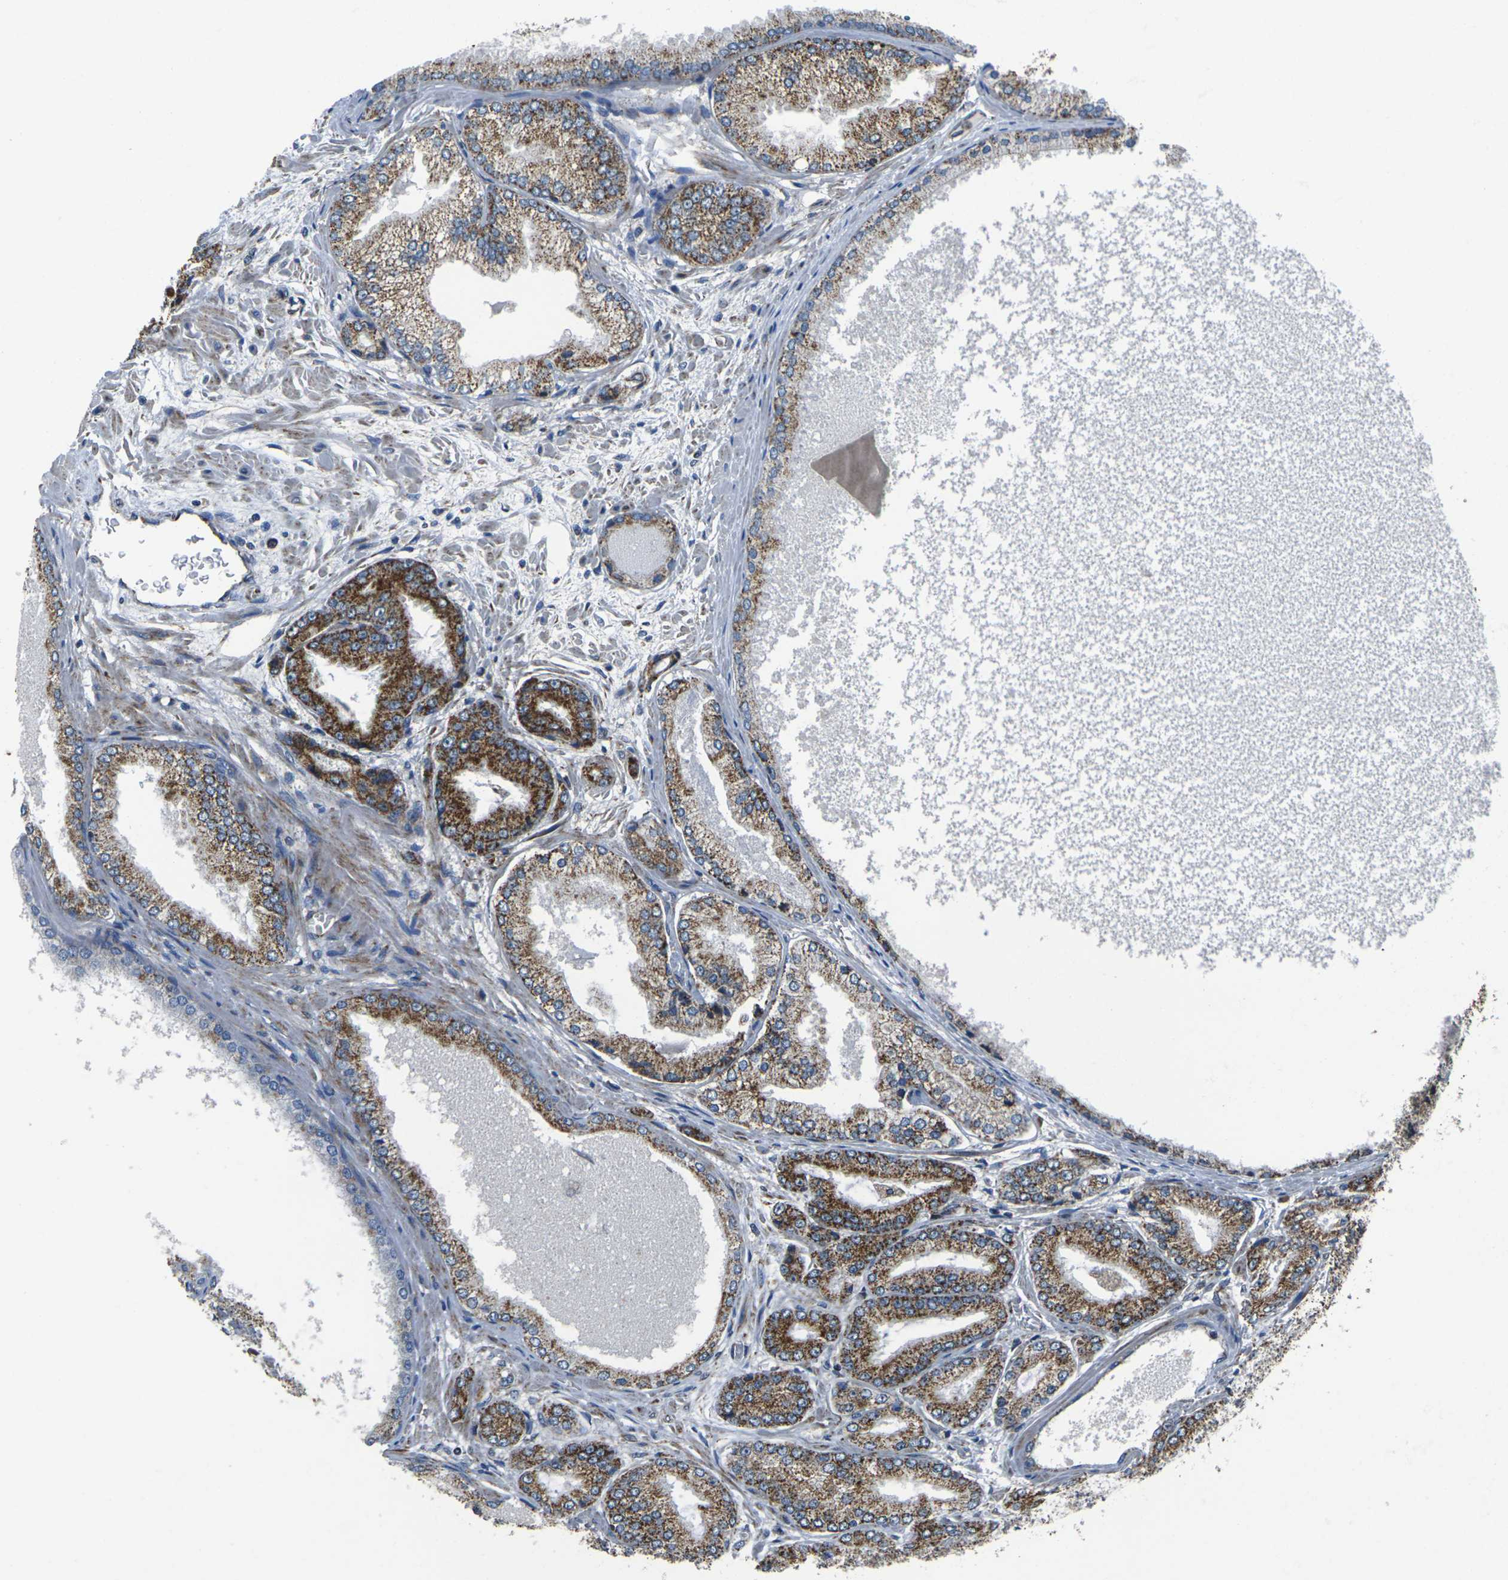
{"staining": {"intensity": "moderate", "quantity": ">75%", "location": "cytoplasmic/membranous"}, "tissue": "prostate cancer", "cell_type": "Tumor cells", "image_type": "cancer", "snomed": [{"axis": "morphology", "description": "Adenocarcinoma, High grade"}, {"axis": "topography", "description": "Prostate"}], "caption": "The image reveals staining of prostate cancer (adenocarcinoma (high-grade)), revealing moderate cytoplasmic/membranous protein positivity (brown color) within tumor cells.", "gene": "TMEM120B", "patient": {"sex": "male", "age": 59}}